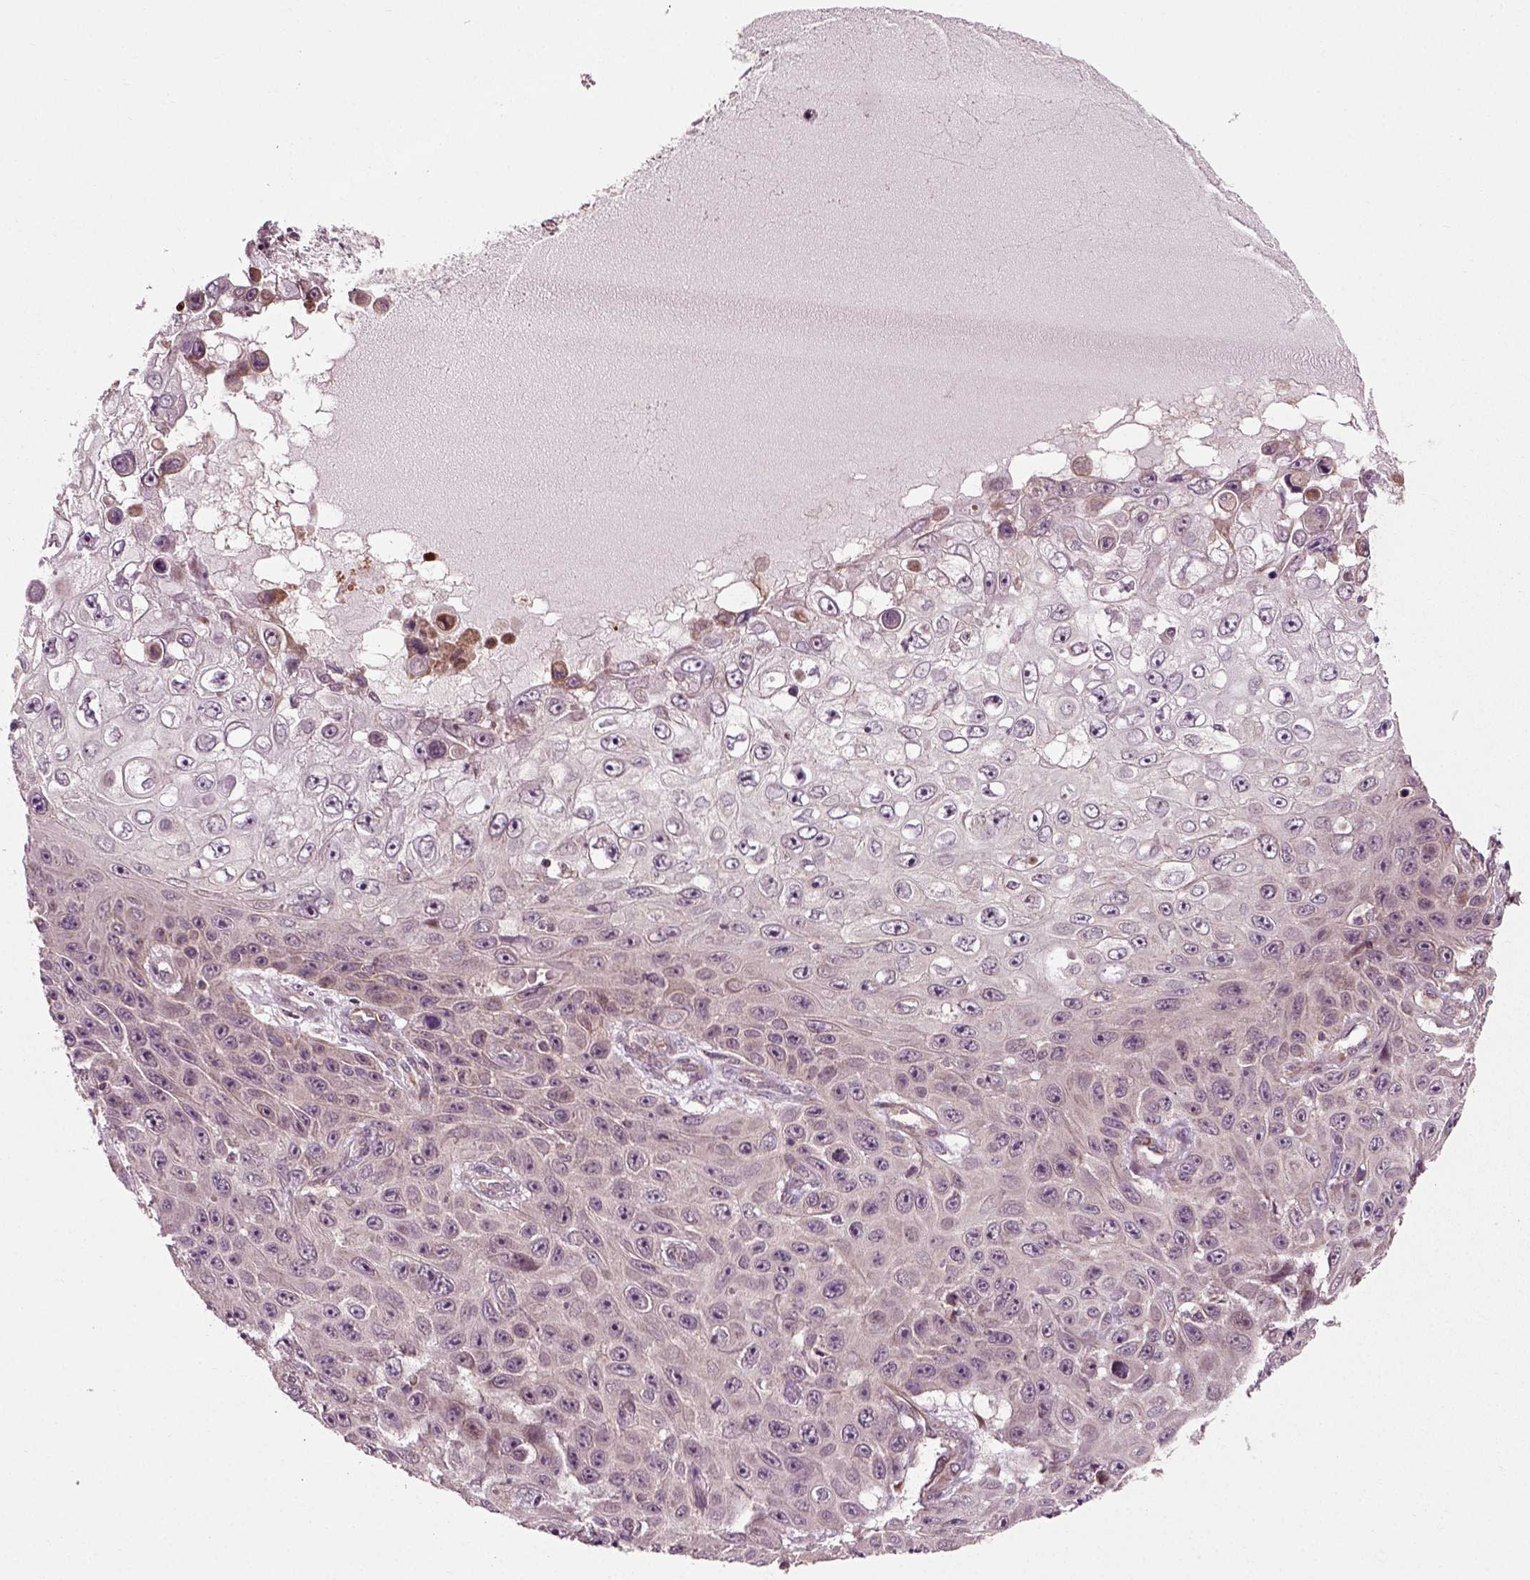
{"staining": {"intensity": "weak", "quantity": "<25%", "location": "cytoplasmic/membranous"}, "tissue": "skin cancer", "cell_type": "Tumor cells", "image_type": "cancer", "snomed": [{"axis": "morphology", "description": "Squamous cell carcinoma, NOS"}, {"axis": "topography", "description": "Skin"}], "caption": "Human skin cancer (squamous cell carcinoma) stained for a protein using IHC displays no expression in tumor cells.", "gene": "PLCD3", "patient": {"sex": "male", "age": 82}}